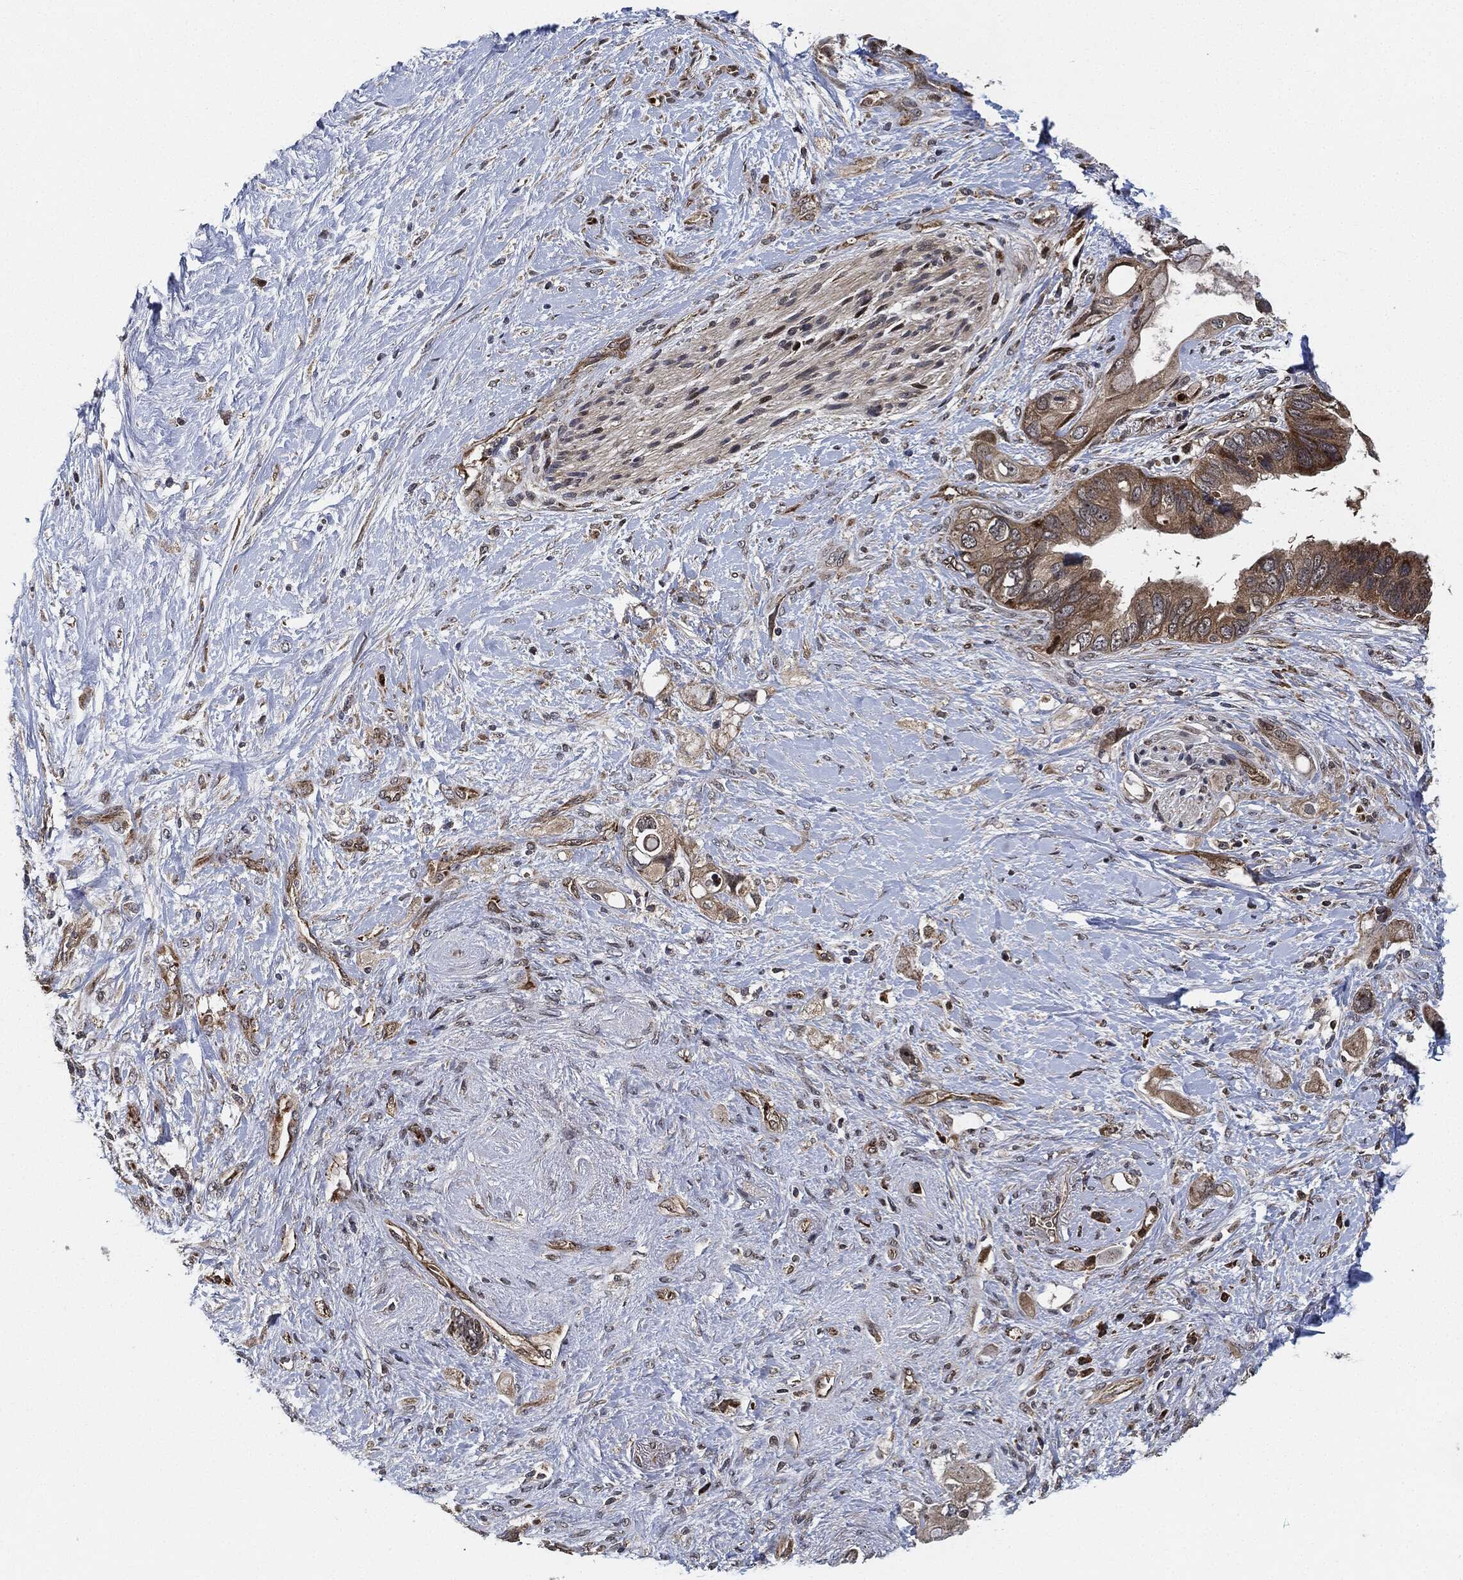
{"staining": {"intensity": "moderate", "quantity": ">75%", "location": "cytoplasmic/membranous"}, "tissue": "pancreatic cancer", "cell_type": "Tumor cells", "image_type": "cancer", "snomed": [{"axis": "morphology", "description": "Adenocarcinoma, NOS"}, {"axis": "topography", "description": "Pancreas"}], "caption": "Protein positivity by immunohistochemistry (IHC) reveals moderate cytoplasmic/membranous positivity in about >75% of tumor cells in pancreatic cancer (adenocarcinoma).", "gene": "RNASEL", "patient": {"sex": "female", "age": 56}}